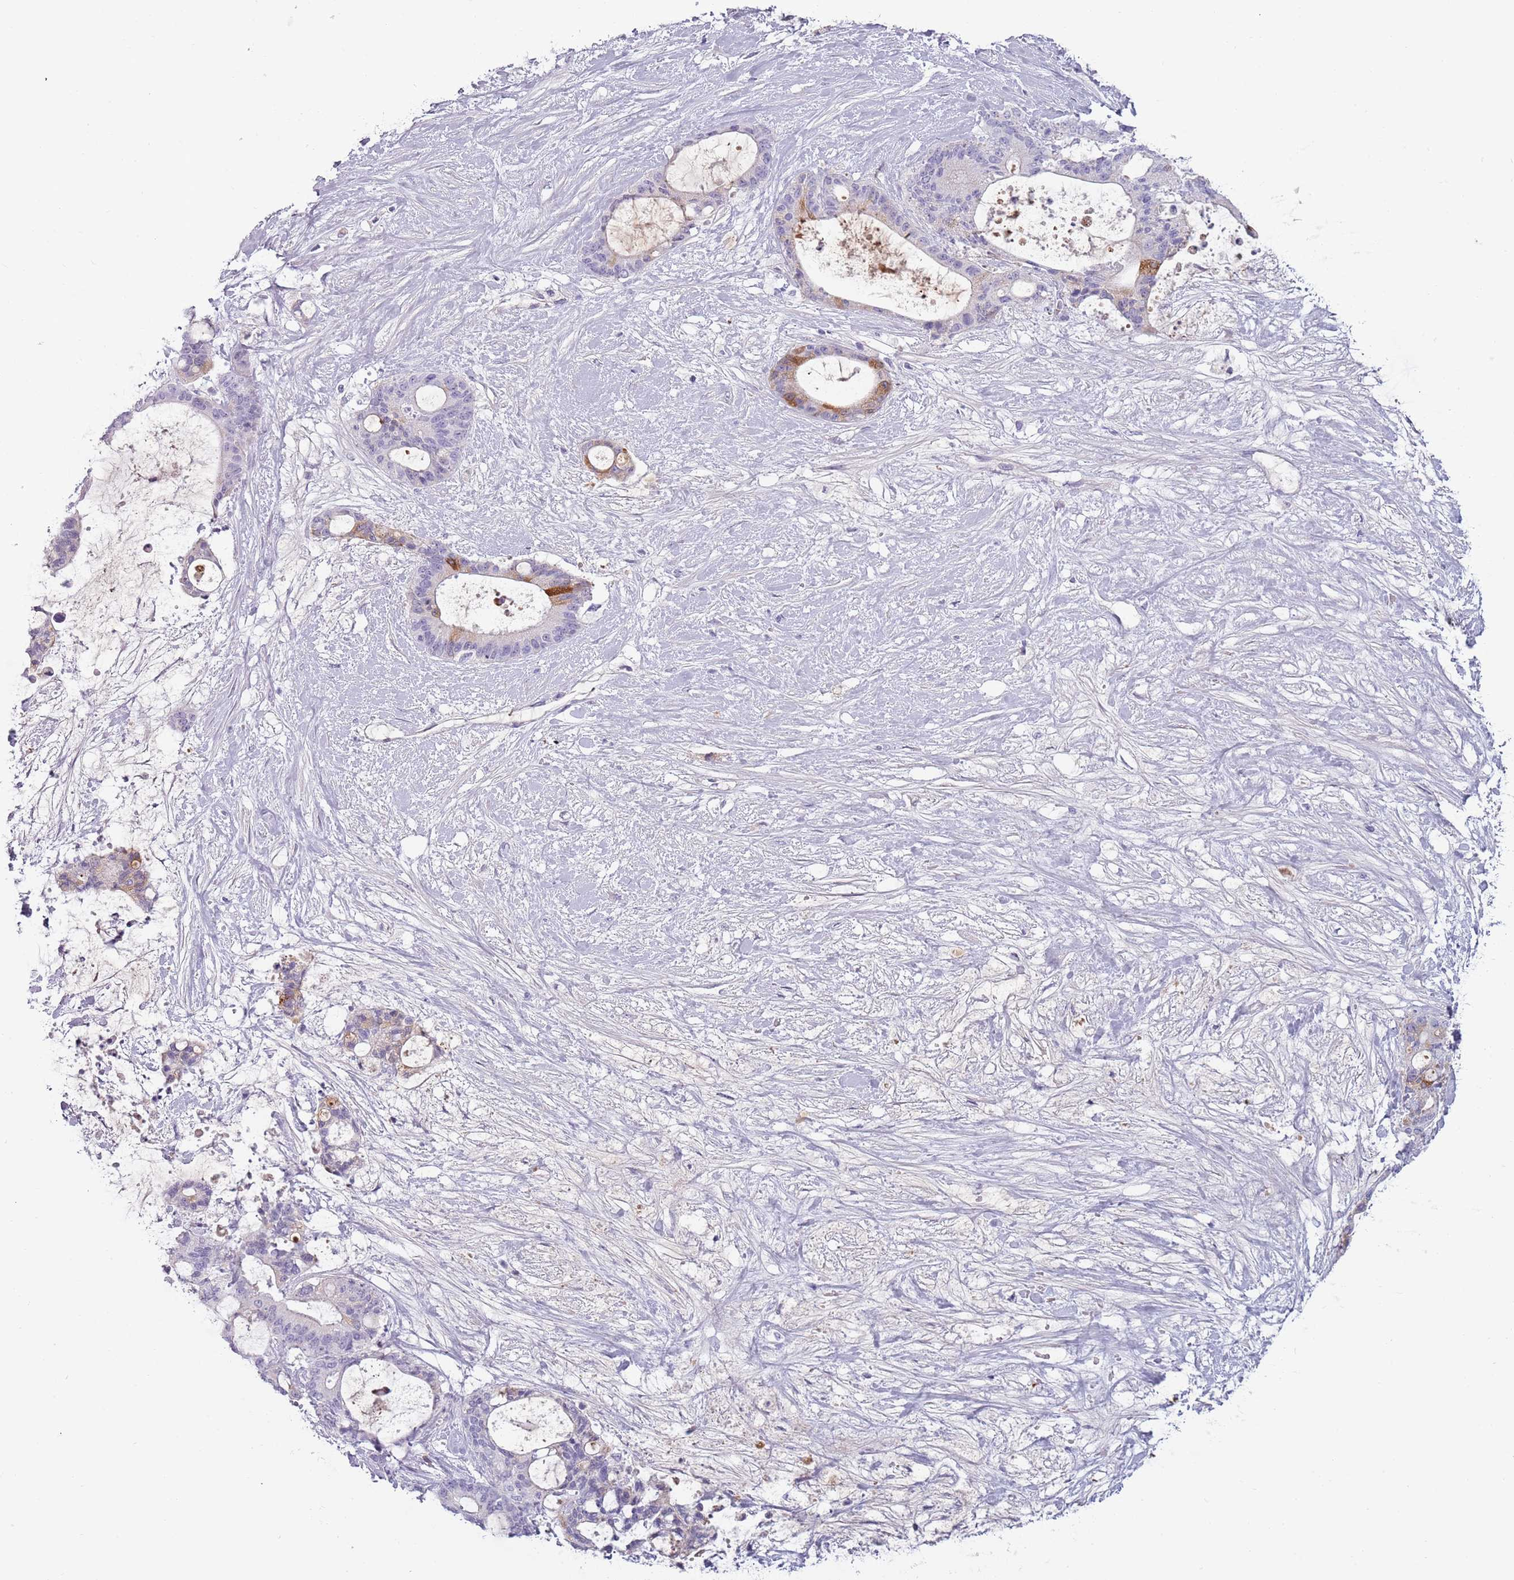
{"staining": {"intensity": "moderate", "quantity": "<25%", "location": "cytoplasmic/membranous"}, "tissue": "liver cancer", "cell_type": "Tumor cells", "image_type": "cancer", "snomed": [{"axis": "morphology", "description": "Normal tissue, NOS"}, {"axis": "morphology", "description": "Cholangiocarcinoma"}, {"axis": "topography", "description": "Liver"}, {"axis": "topography", "description": "Peripheral nerve tissue"}], "caption": "High-power microscopy captured an IHC micrograph of liver cancer (cholangiocarcinoma), revealing moderate cytoplasmic/membranous positivity in about <25% of tumor cells.", "gene": "TNFRSF6B", "patient": {"sex": "female", "age": 73}}